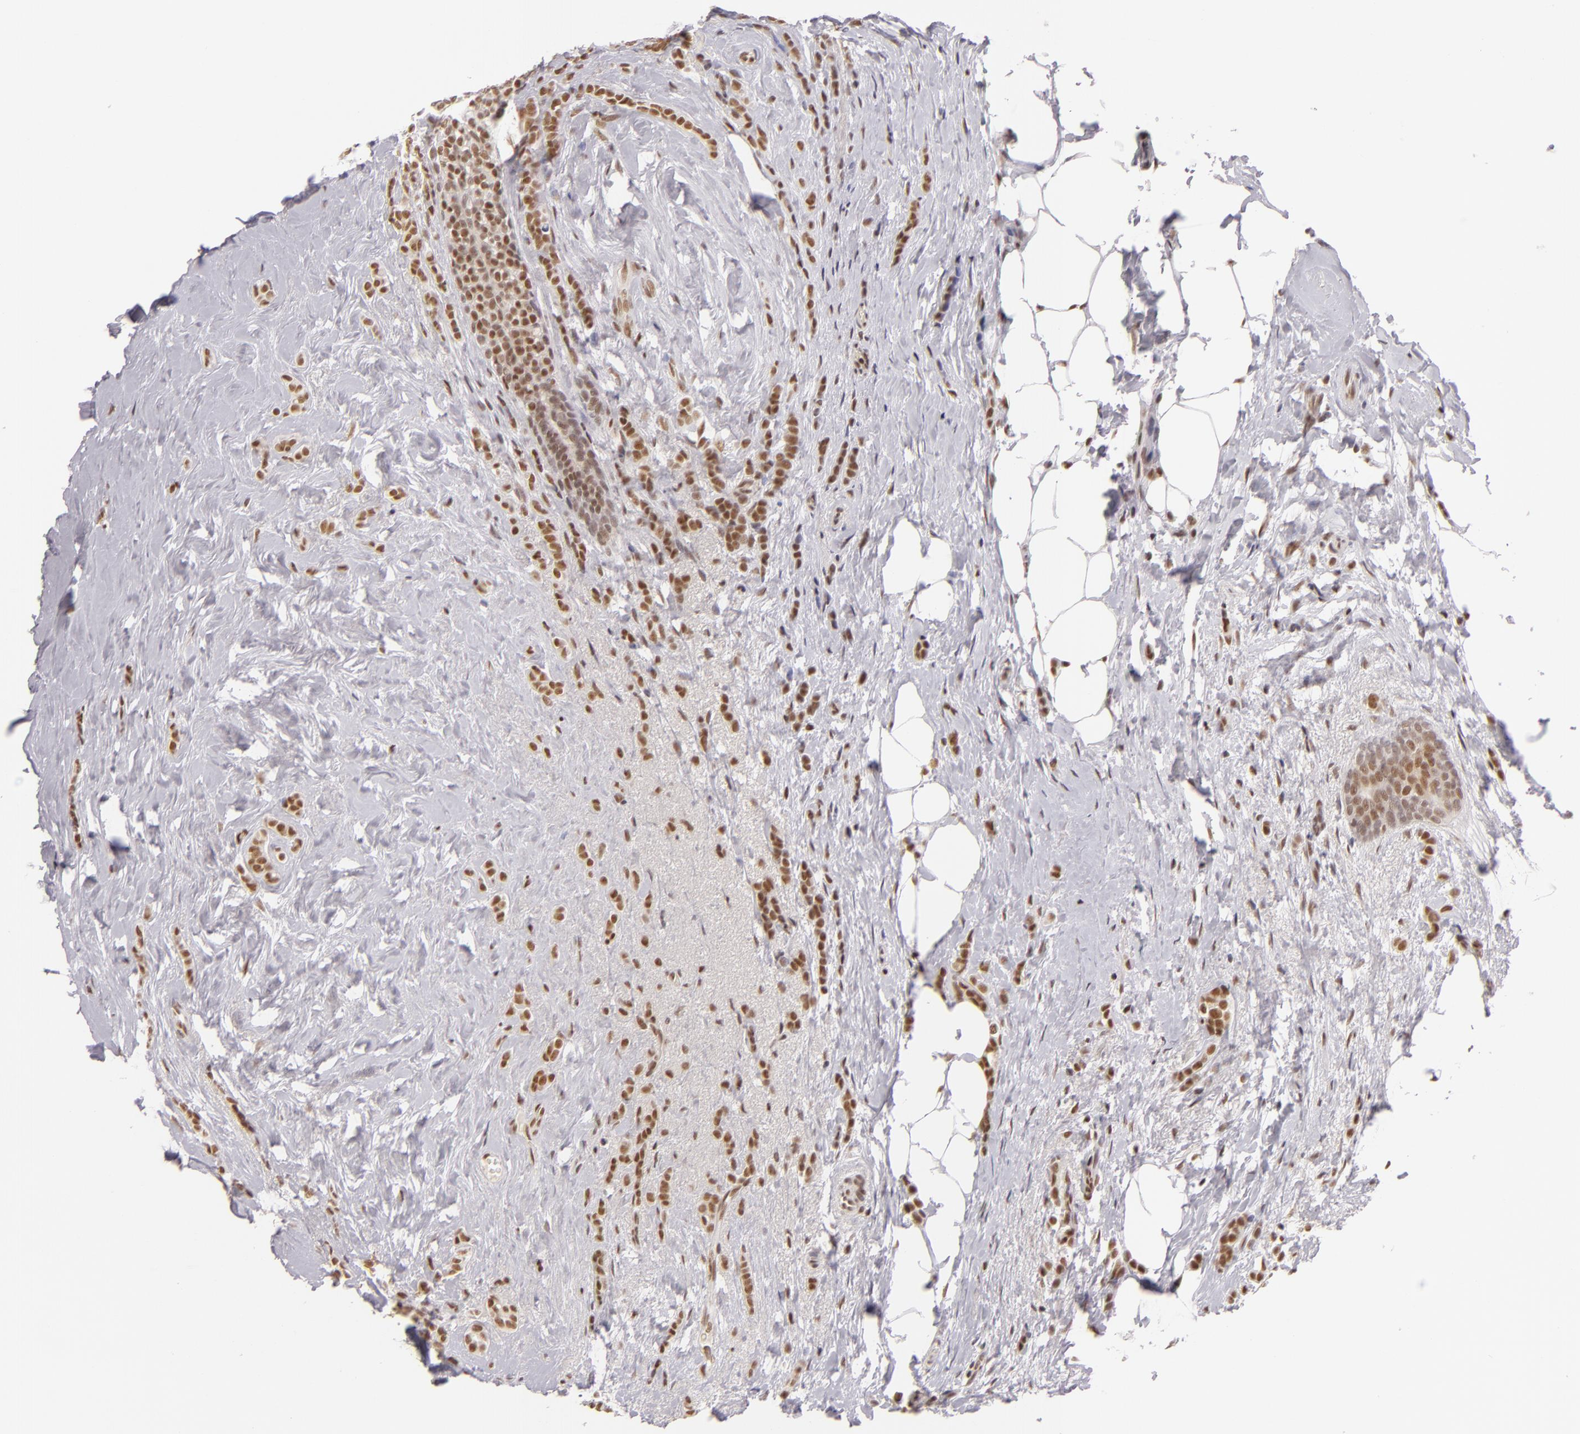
{"staining": {"intensity": "moderate", "quantity": ">75%", "location": "nuclear"}, "tissue": "breast cancer", "cell_type": "Tumor cells", "image_type": "cancer", "snomed": [{"axis": "morphology", "description": "Lobular carcinoma"}, {"axis": "topography", "description": "Breast"}], "caption": "DAB immunohistochemical staining of breast cancer displays moderate nuclear protein expression in about >75% of tumor cells.", "gene": "INTS6", "patient": {"sex": "female", "age": 56}}